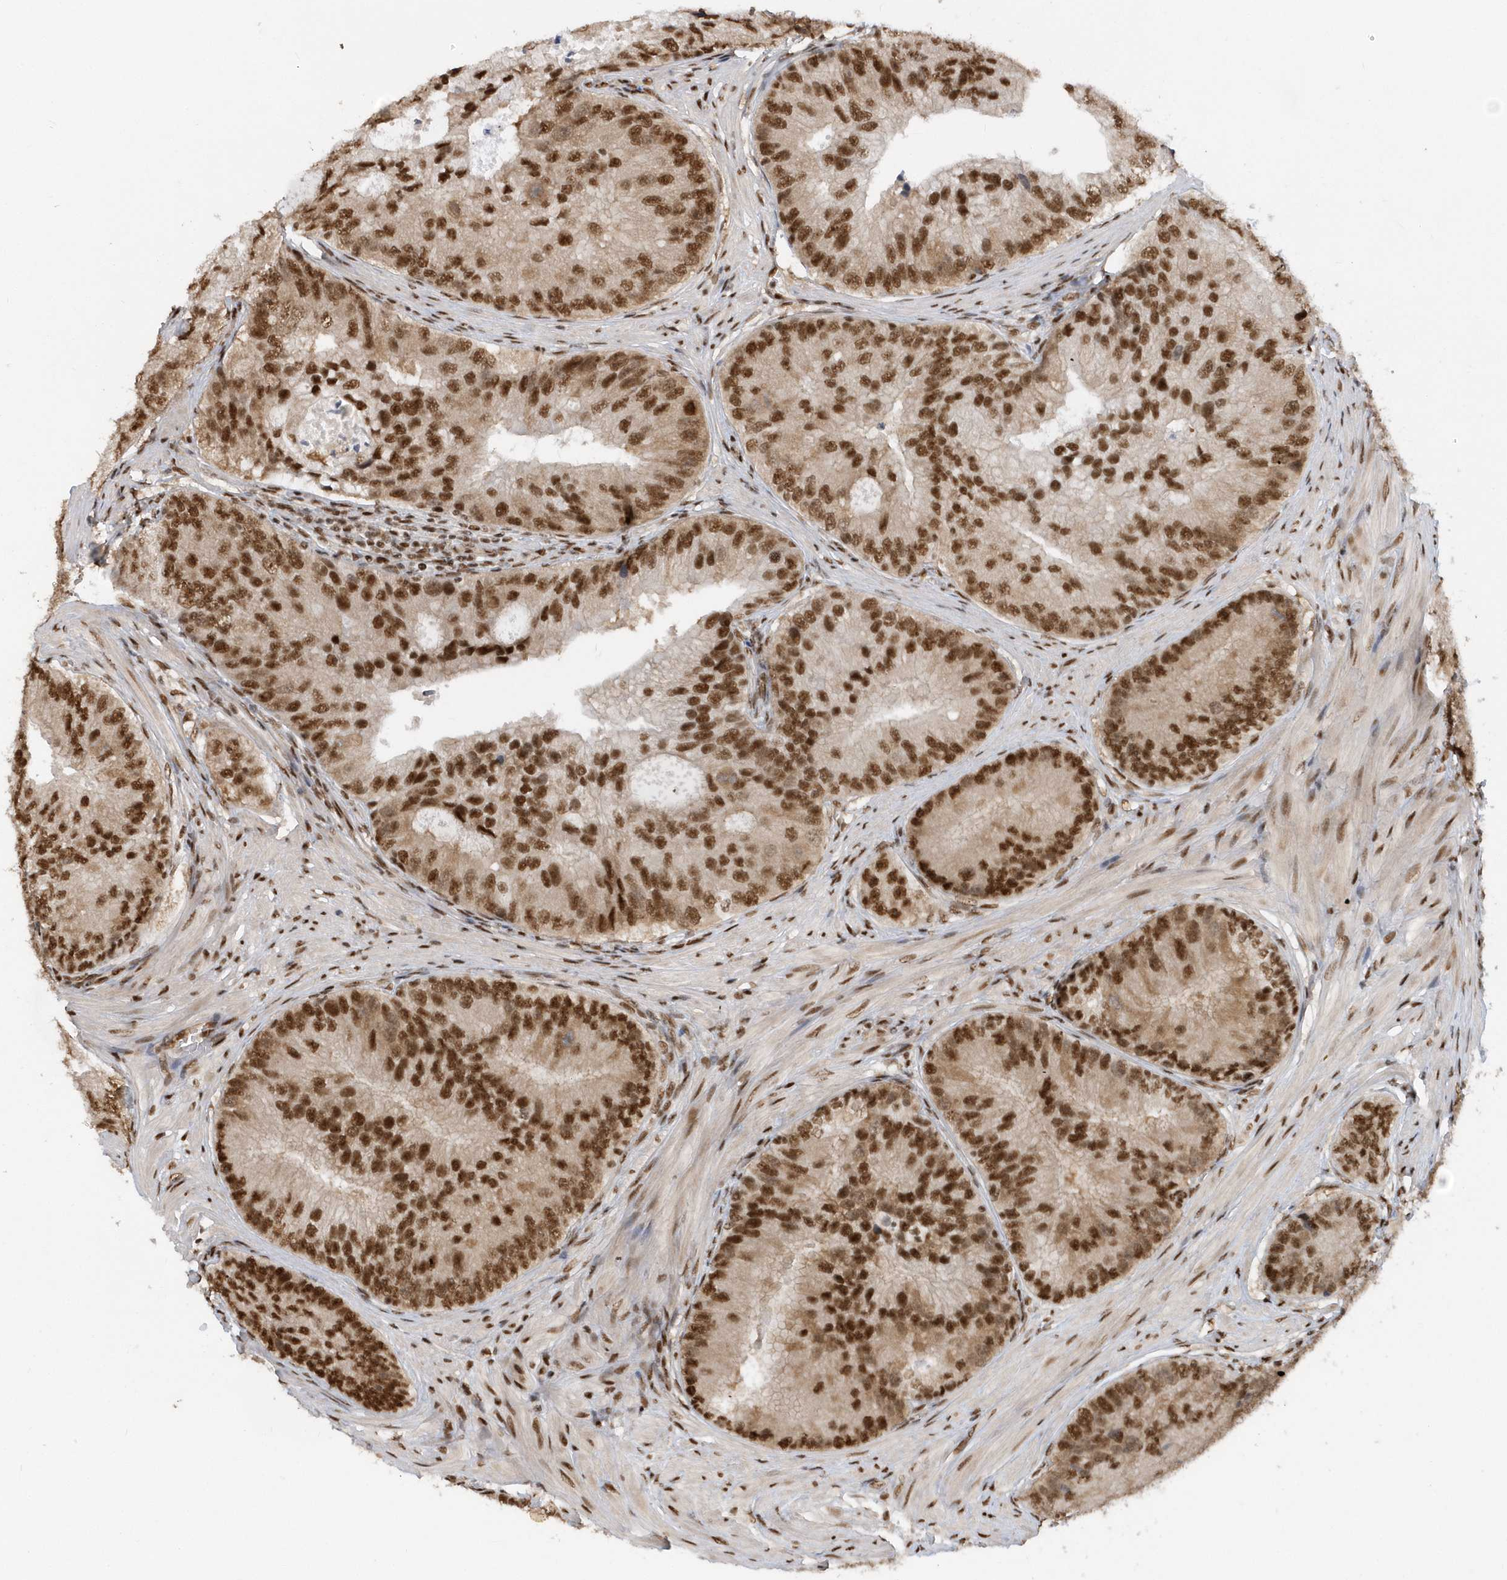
{"staining": {"intensity": "strong", "quantity": ">75%", "location": "nuclear"}, "tissue": "prostate cancer", "cell_type": "Tumor cells", "image_type": "cancer", "snomed": [{"axis": "morphology", "description": "Adenocarcinoma, High grade"}, {"axis": "topography", "description": "Prostate"}], "caption": "Immunohistochemical staining of adenocarcinoma (high-grade) (prostate) exhibits strong nuclear protein staining in about >75% of tumor cells.", "gene": "SEPHS1", "patient": {"sex": "male", "age": 70}}